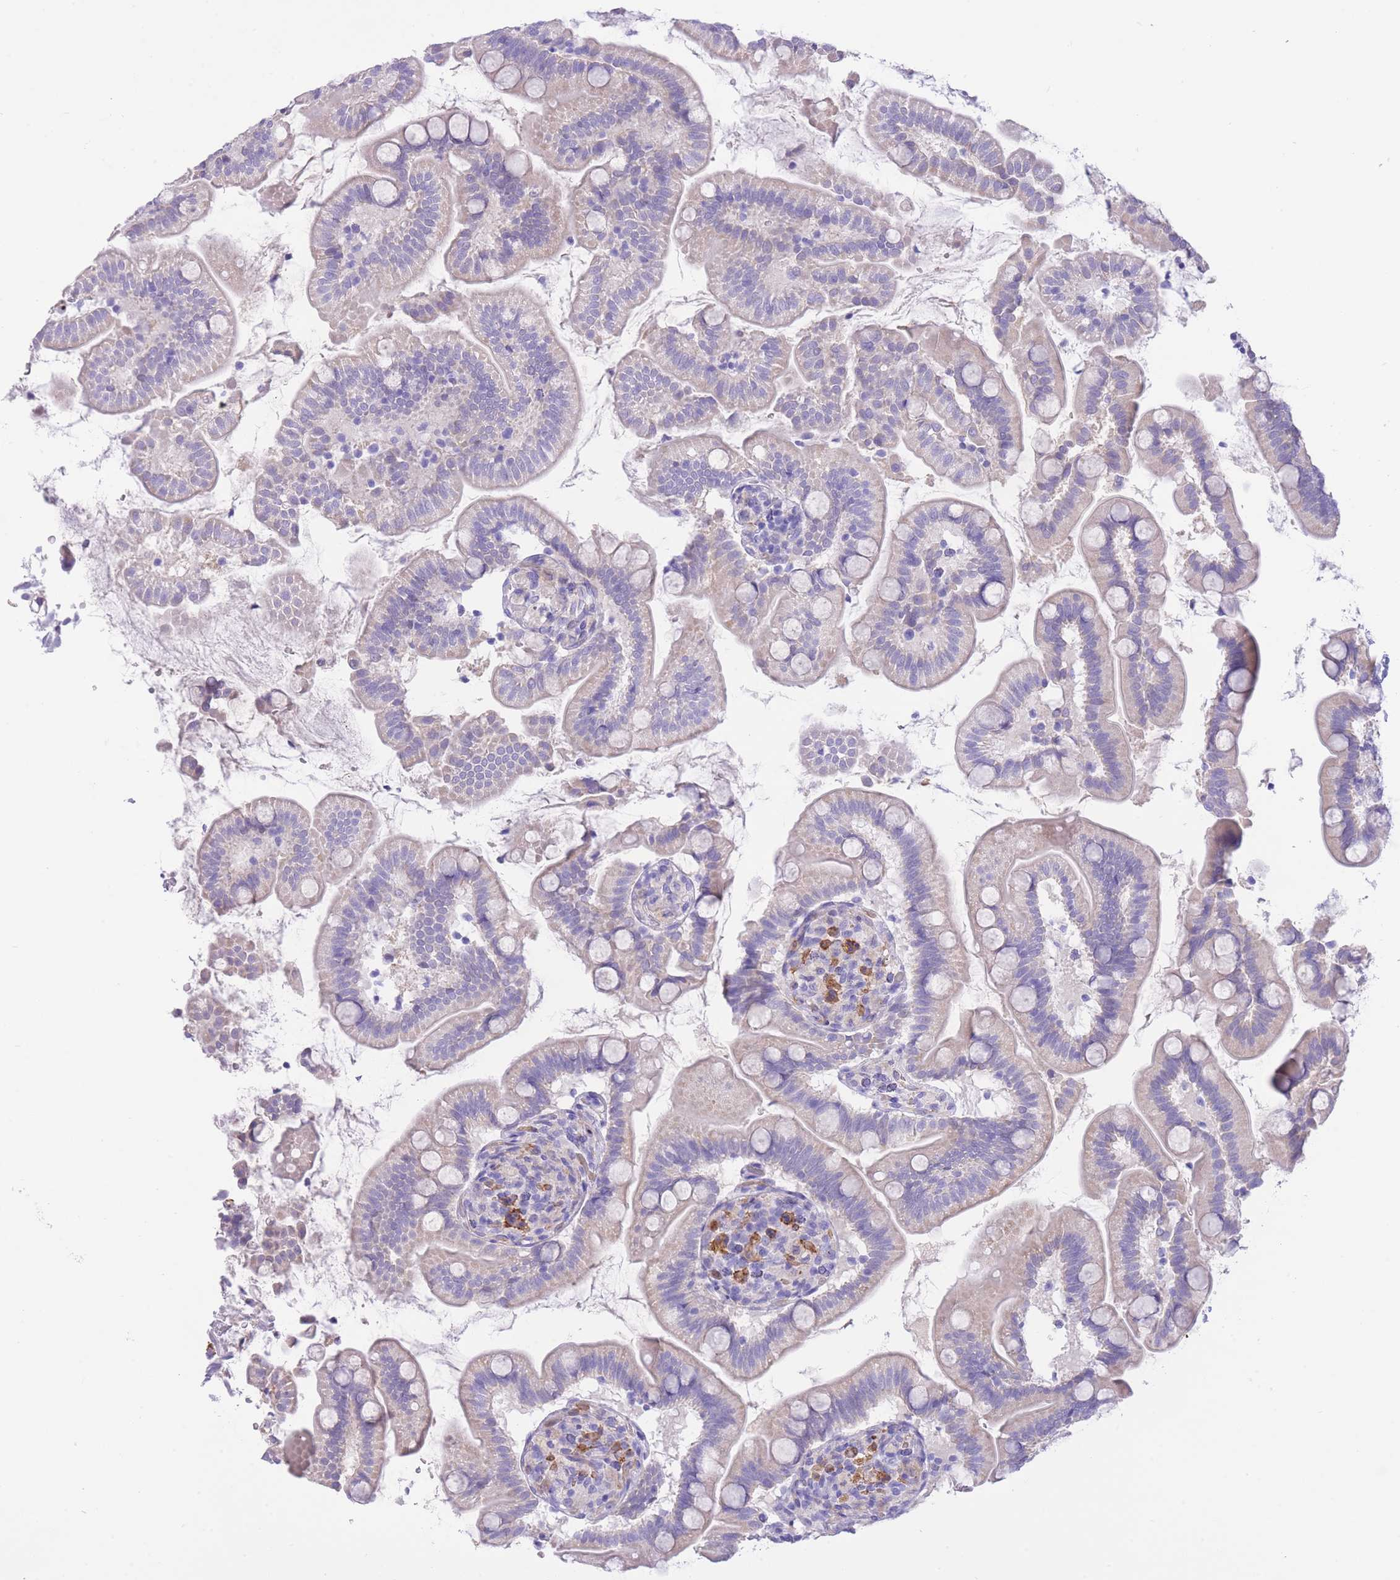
{"staining": {"intensity": "weak", "quantity": "<25%", "location": "cytoplasmic/membranous"}, "tissue": "small intestine", "cell_type": "Glandular cells", "image_type": "normal", "snomed": [{"axis": "morphology", "description": "Normal tissue, NOS"}, {"axis": "topography", "description": "Small intestine"}], "caption": "IHC micrograph of normal small intestine stained for a protein (brown), which shows no expression in glandular cells.", "gene": "PGM1", "patient": {"sex": "female", "age": 64}}